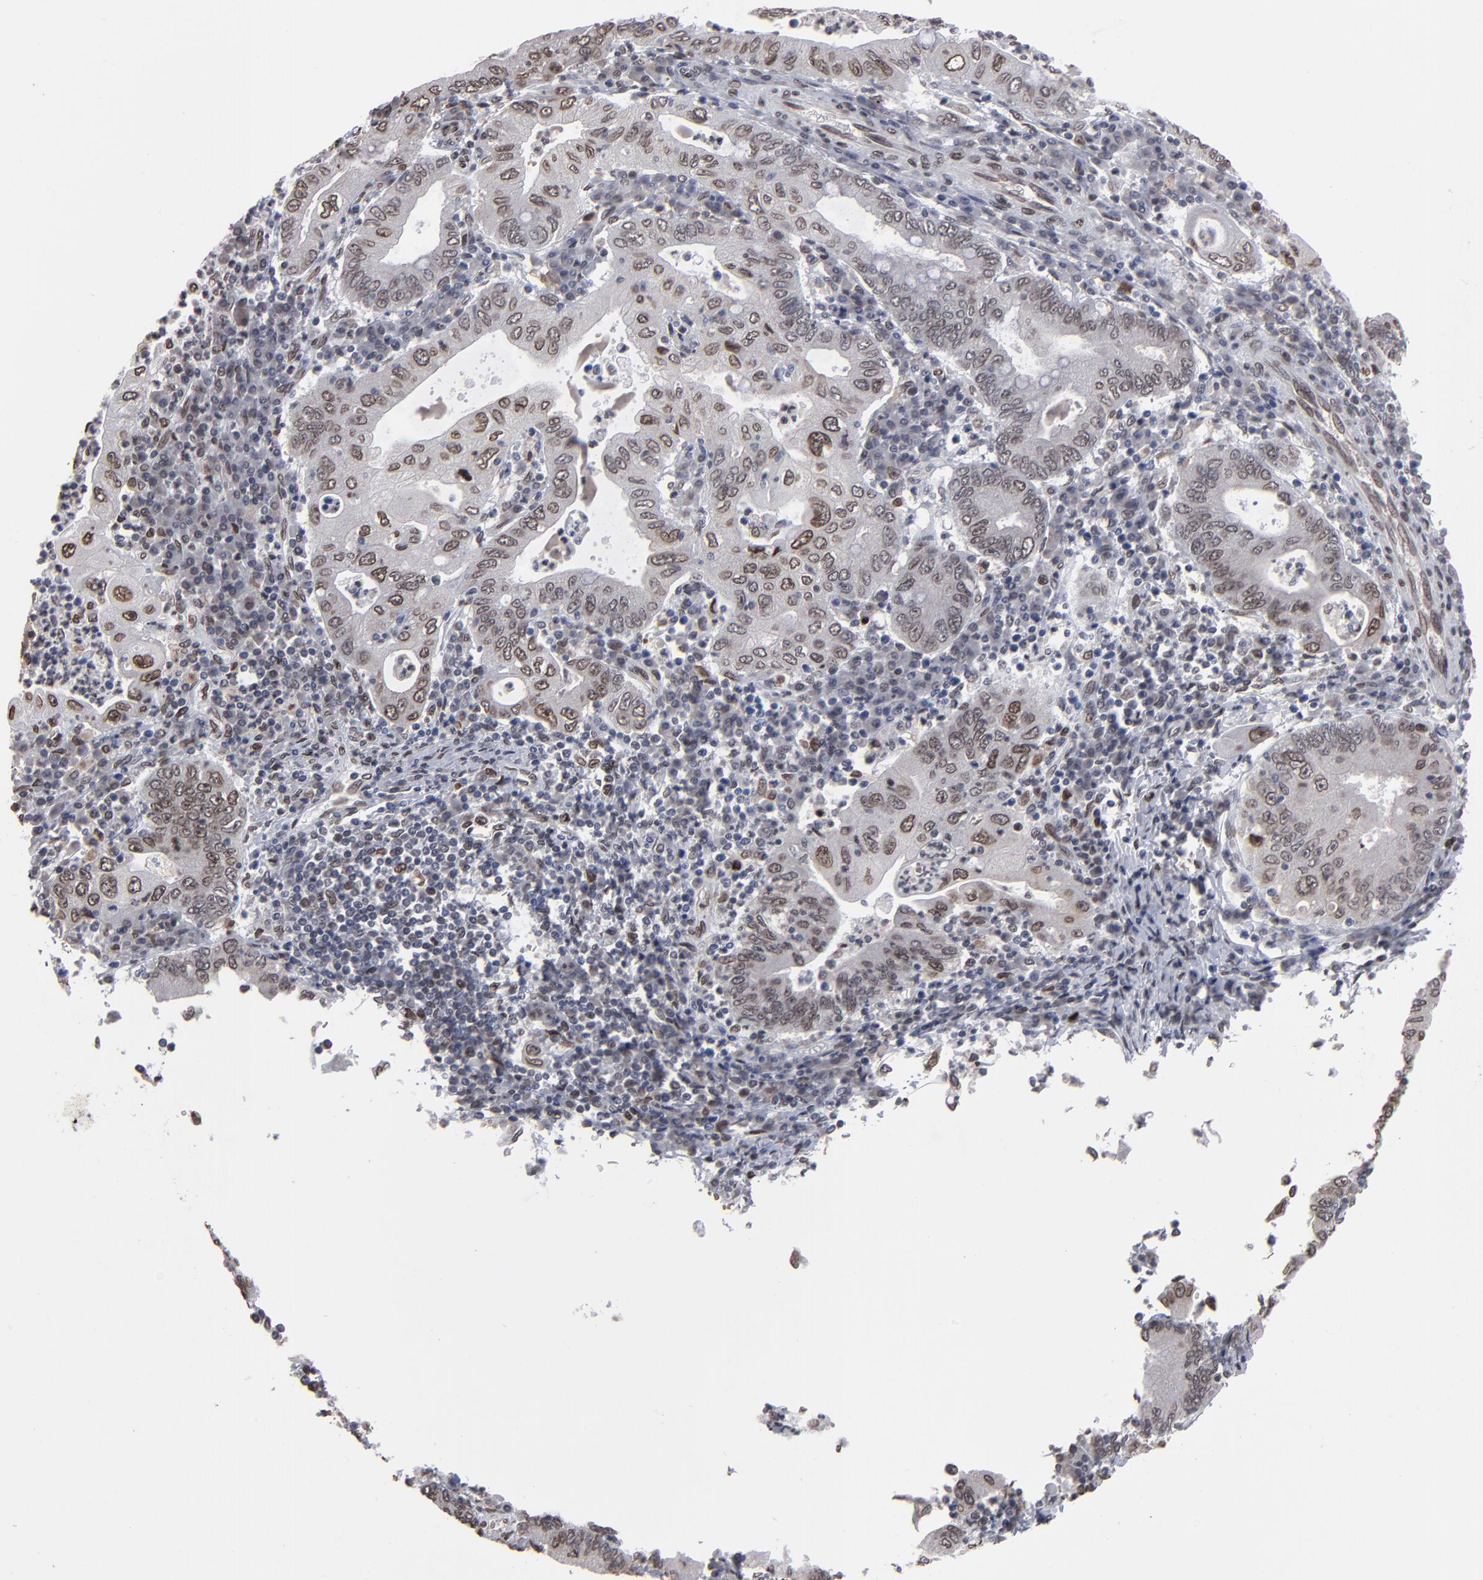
{"staining": {"intensity": "moderate", "quantity": "25%-75%", "location": "nuclear"}, "tissue": "stomach cancer", "cell_type": "Tumor cells", "image_type": "cancer", "snomed": [{"axis": "morphology", "description": "Normal tissue, NOS"}, {"axis": "morphology", "description": "Adenocarcinoma, NOS"}, {"axis": "topography", "description": "Esophagus"}, {"axis": "topography", "description": "Stomach, upper"}, {"axis": "topography", "description": "Peripheral nerve tissue"}], "caption": "Immunohistochemistry of human stomach adenocarcinoma shows medium levels of moderate nuclear staining in approximately 25%-75% of tumor cells.", "gene": "BAZ1A", "patient": {"sex": "male", "age": 62}}